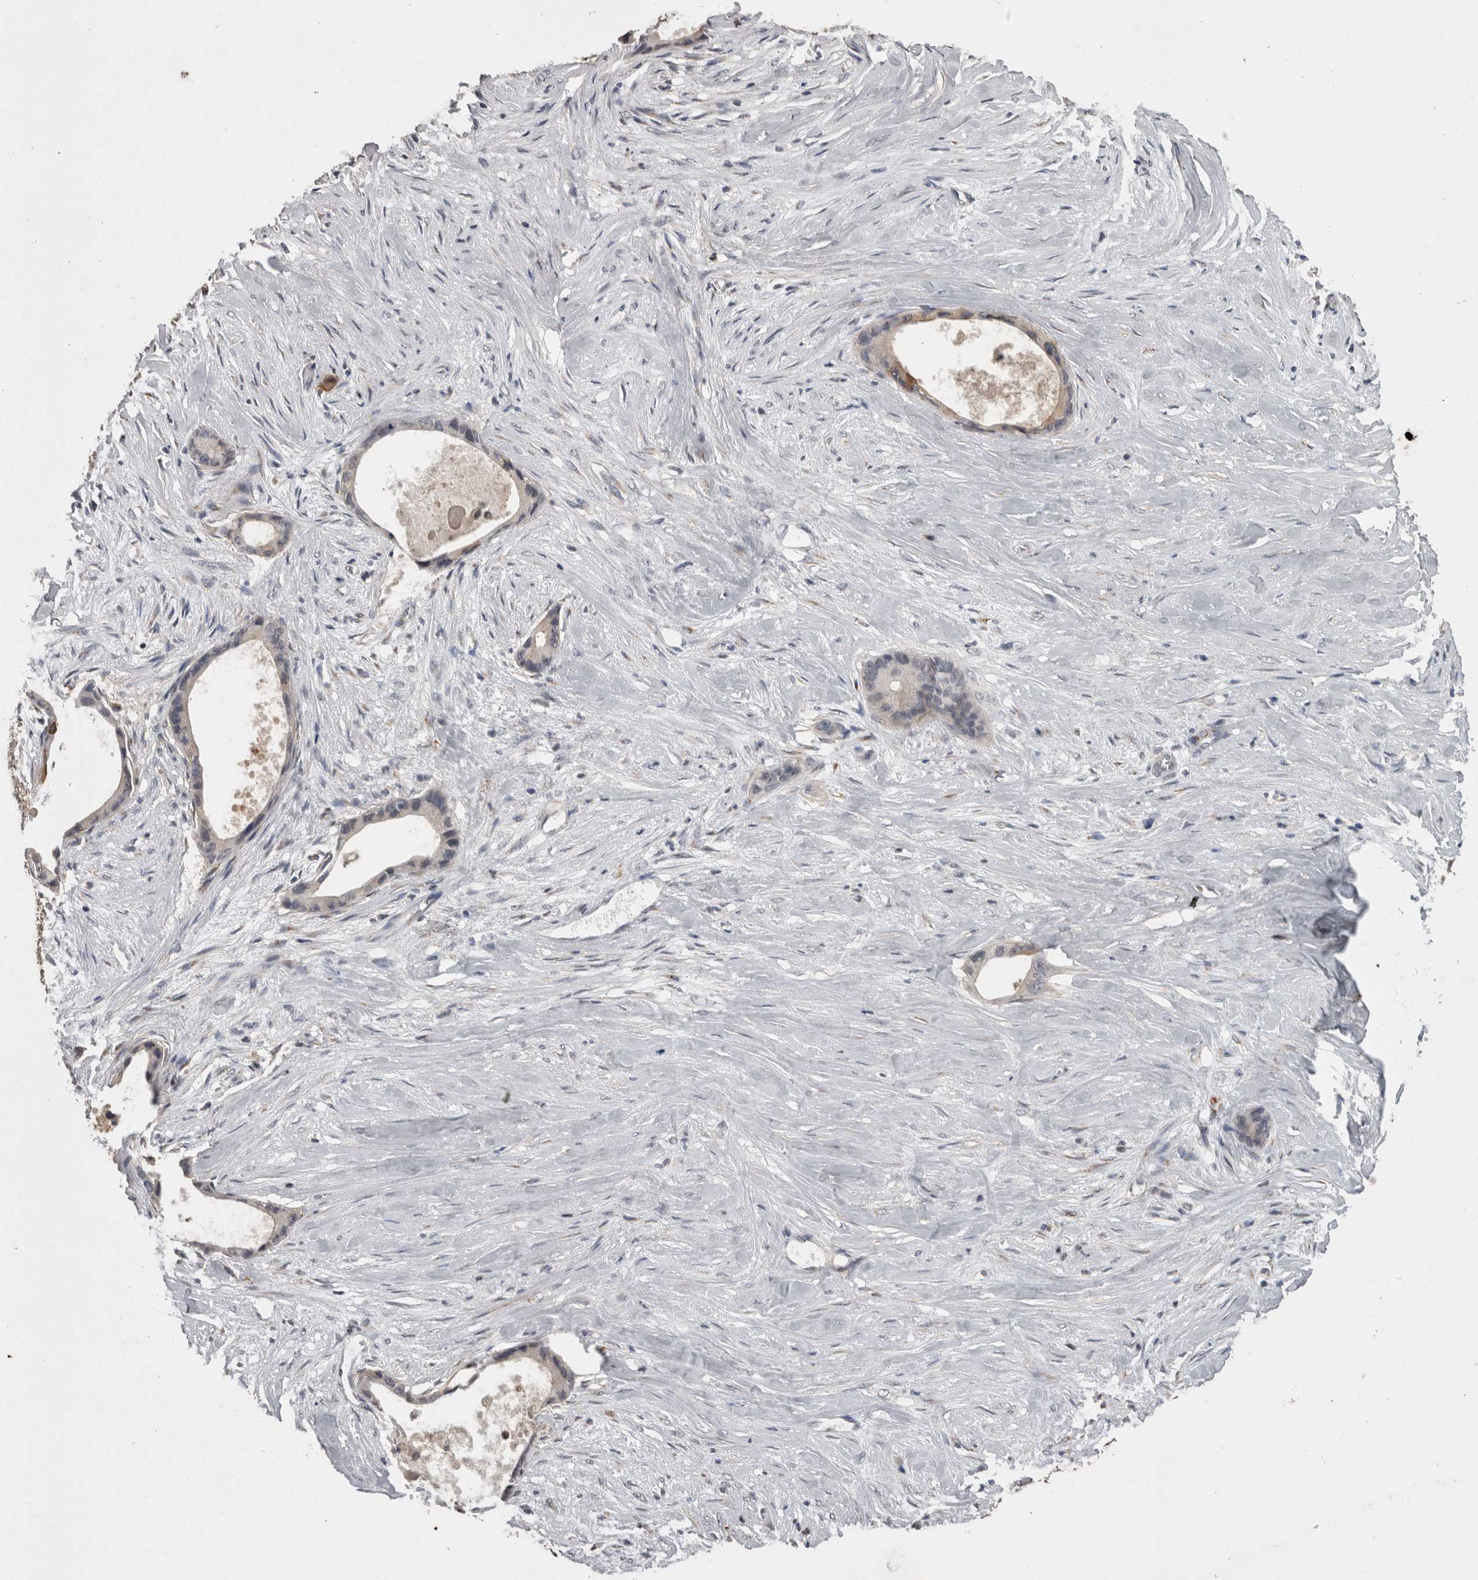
{"staining": {"intensity": "weak", "quantity": "25%-75%", "location": "cytoplasmic/membranous"}, "tissue": "liver cancer", "cell_type": "Tumor cells", "image_type": "cancer", "snomed": [{"axis": "morphology", "description": "Cholangiocarcinoma"}, {"axis": "topography", "description": "Liver"}], "caption": "An immunohistochemistry micrograph of neoplastic tissue is shown. Protein staining in brown shows weak cytoplasmic/membranous positivity in liver cancer (cholangiocarcinoma) within tumor cells.", "gene": "ANXA13", "patient": {"sex": "female", "age": 55}}